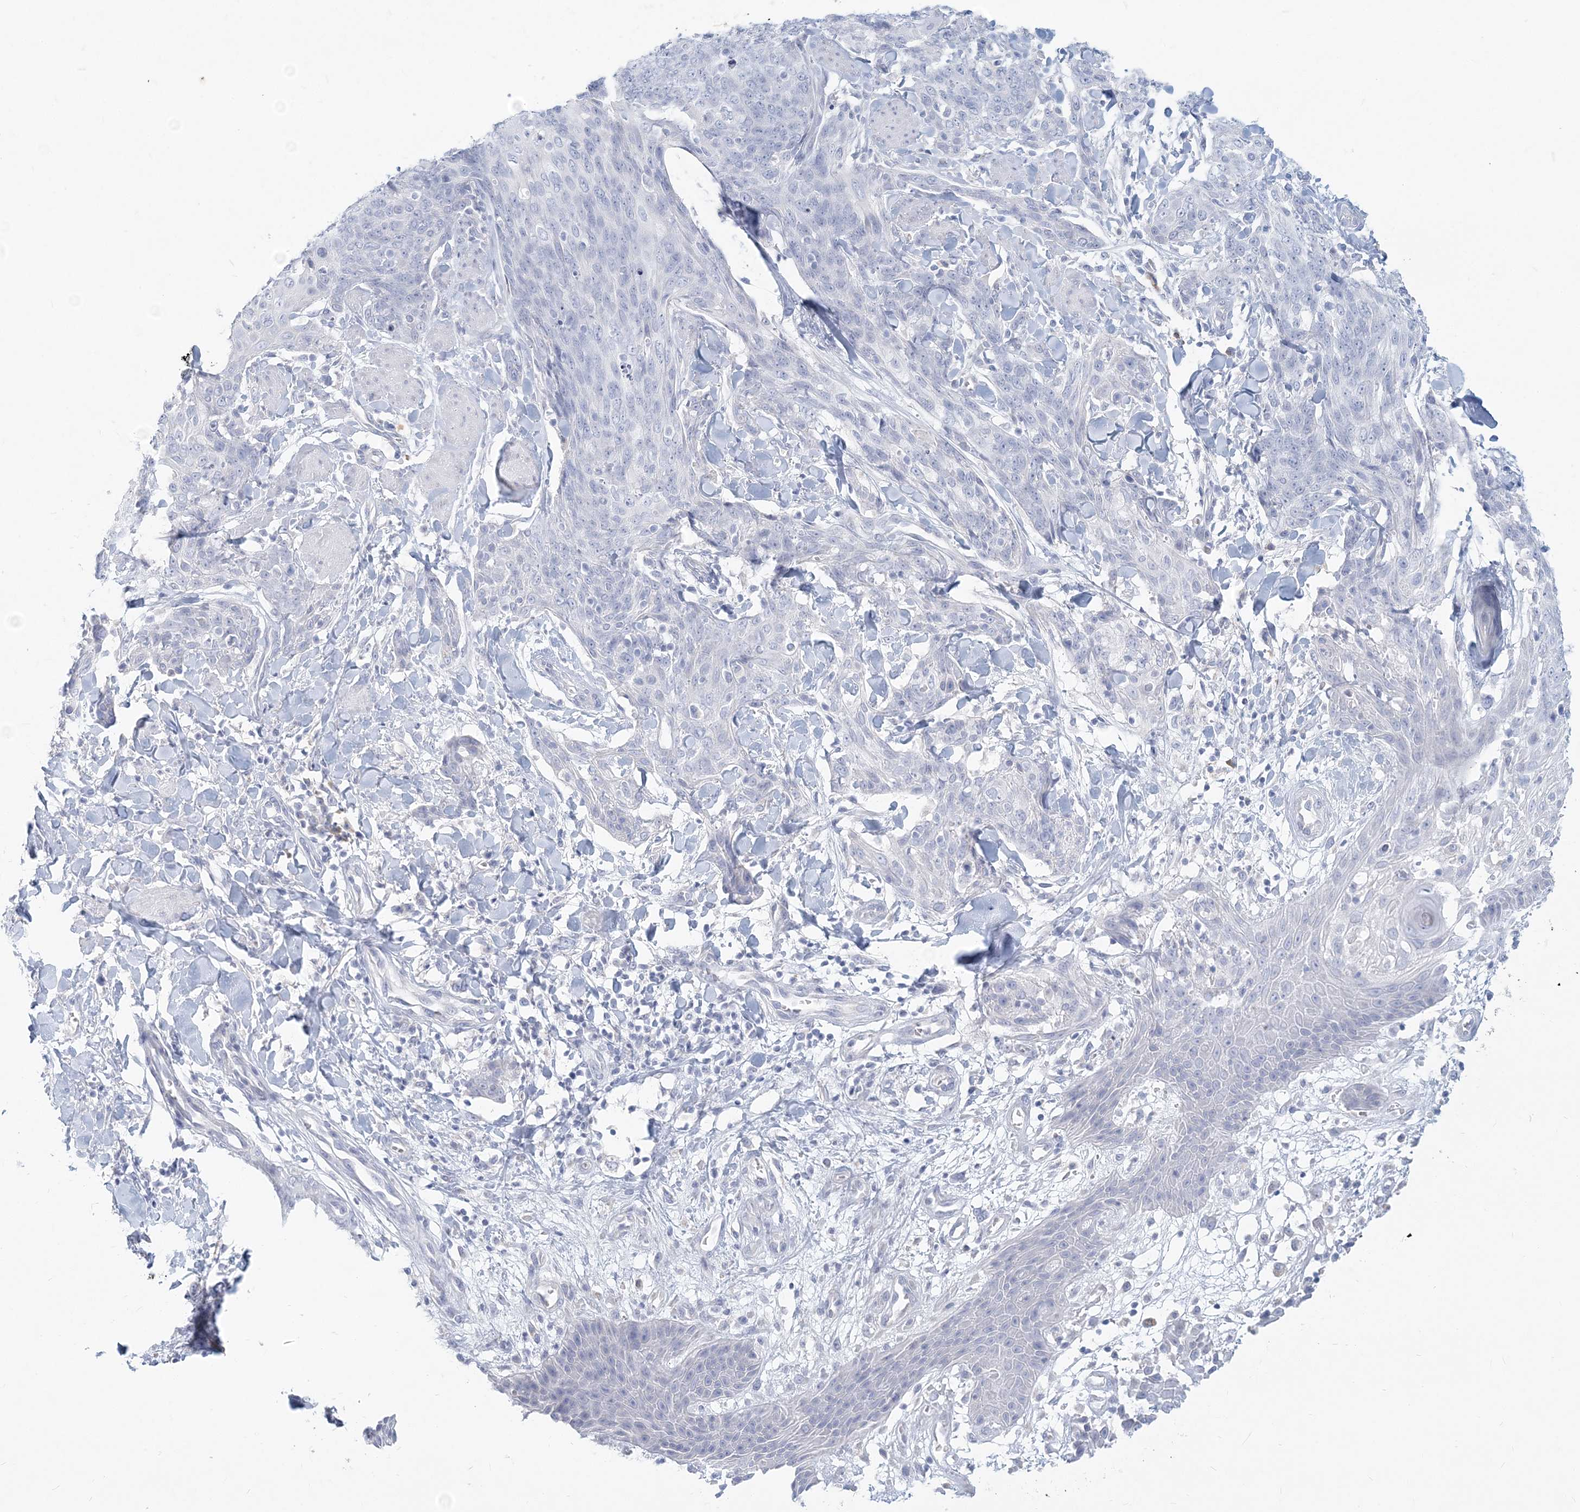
{"staining": {"intensity": "negative", "quantity": "none", "location": "none"}, "tissue": "skin cancer", "cell_type": "Tumor cells", "image_type": "cancer", "snomed": [{"axis": "morphology", "description": "Squamous cell carcinoma, NOS"}, {"axis": "topography", "description": "Skin"}, {"axis": "topography", "description": "Vulva"}], "caption": "There is no significant positivity in tumor cells of skin cancer (squamous cell carcinoma). (DAB immunohistochemistry (IHC) with hematoxylin counter stain).", "gene": "CSN1S1", "patient": {"sex": "female", "age": 85}}